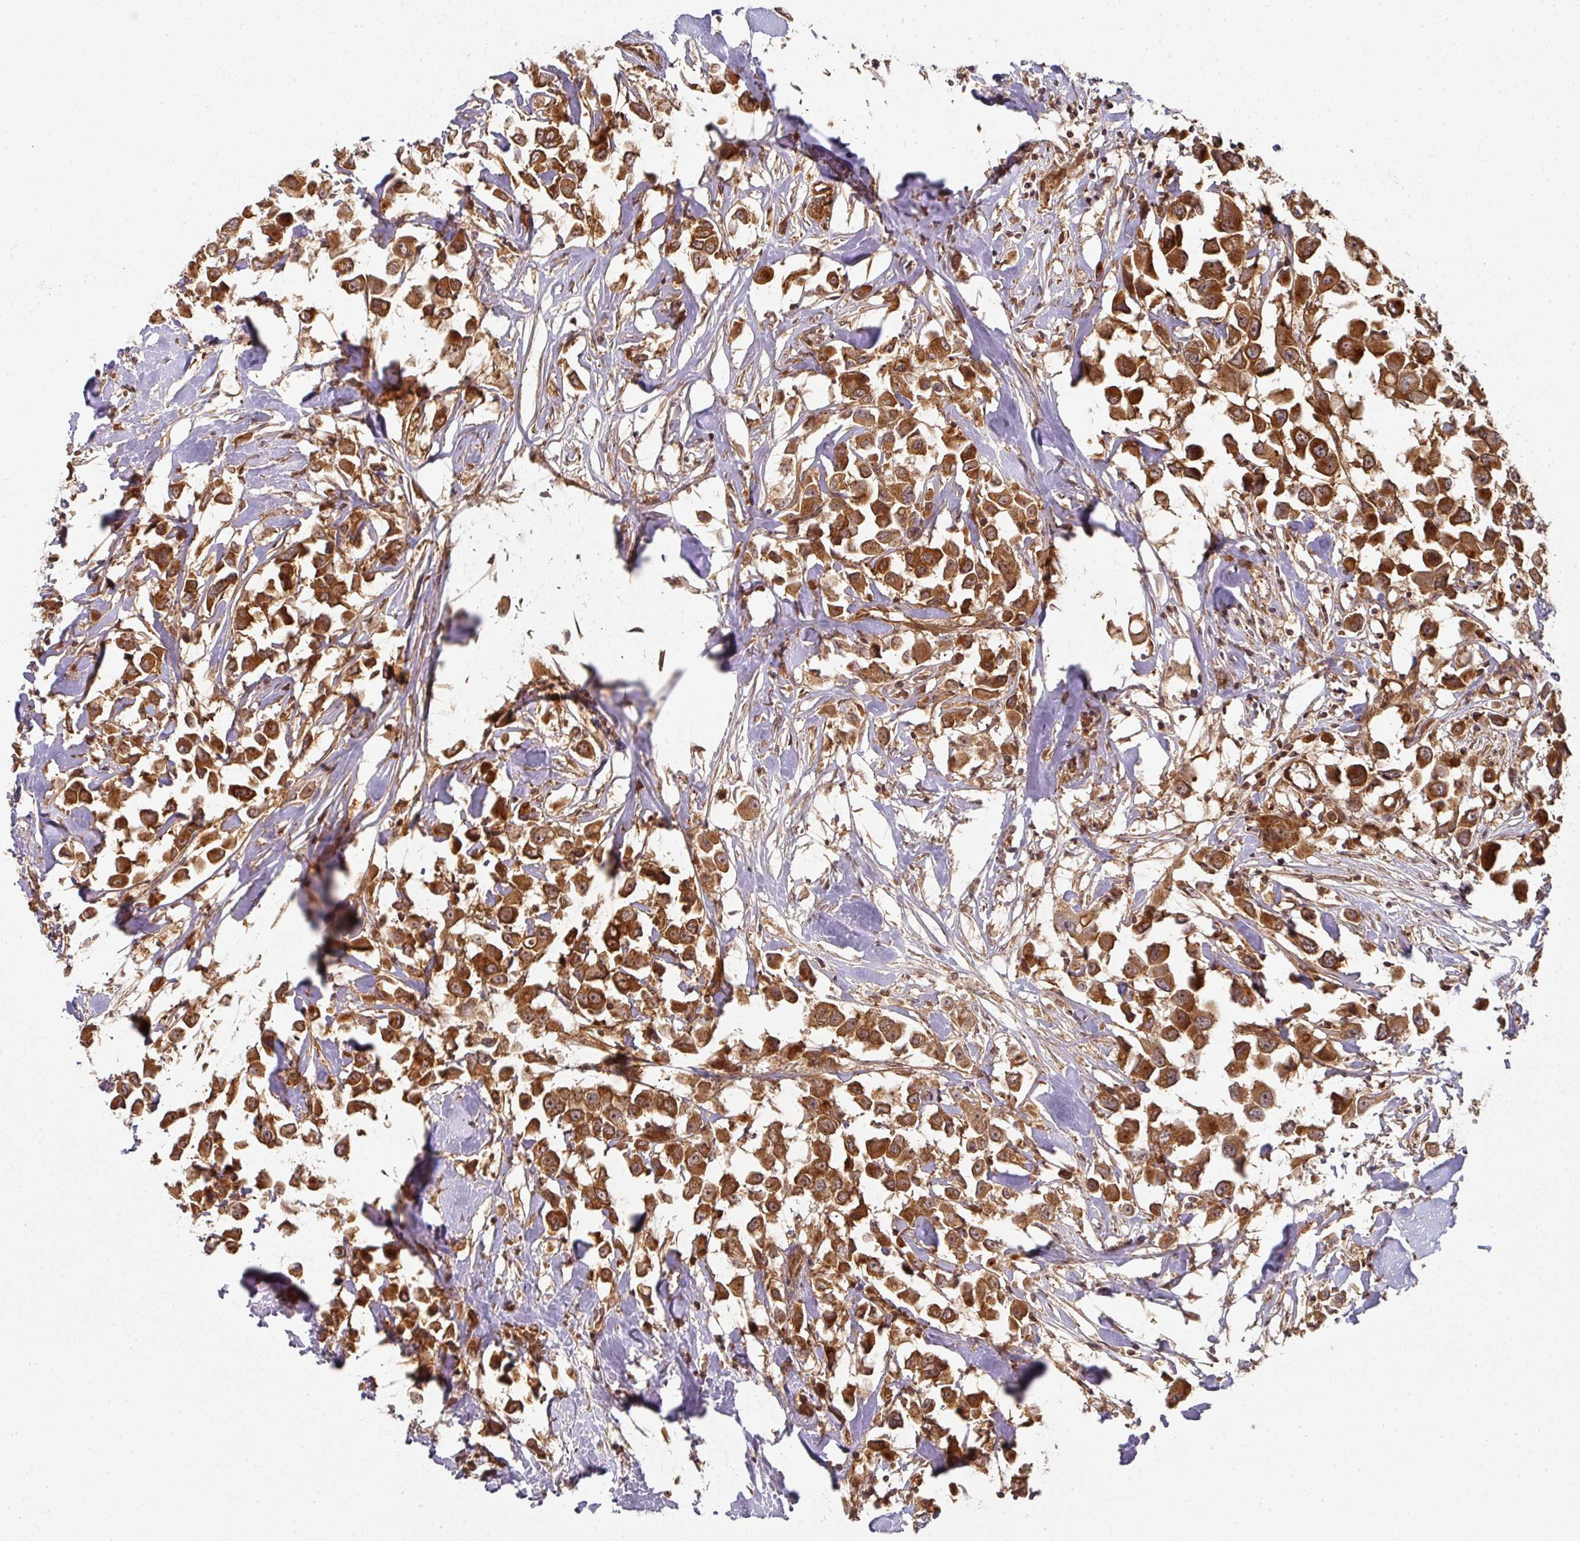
{"staining": {"intensity": "strong", "quantity": ">75%", "location": "cytoplasmic/membranous"}, "tissue": "breast cancer", "cell_type": "Tumor cells", "image_type": "cancer", "snomed": [{"axis": "morphology", "description": "Duct carcinoma"}, {"axis": "topography", "description": "Breast"}], "caption": "Immunohistochemical staining of human breast infiltrating ductal carcinoma shows strong cytoplasmic/membranous protein expression in about >75% of tumor cells. (IHC, brightfield microscopy, high magnification).", "gene": "EIF4EBP2", "patient": {"sex": "female", "age": 61}}